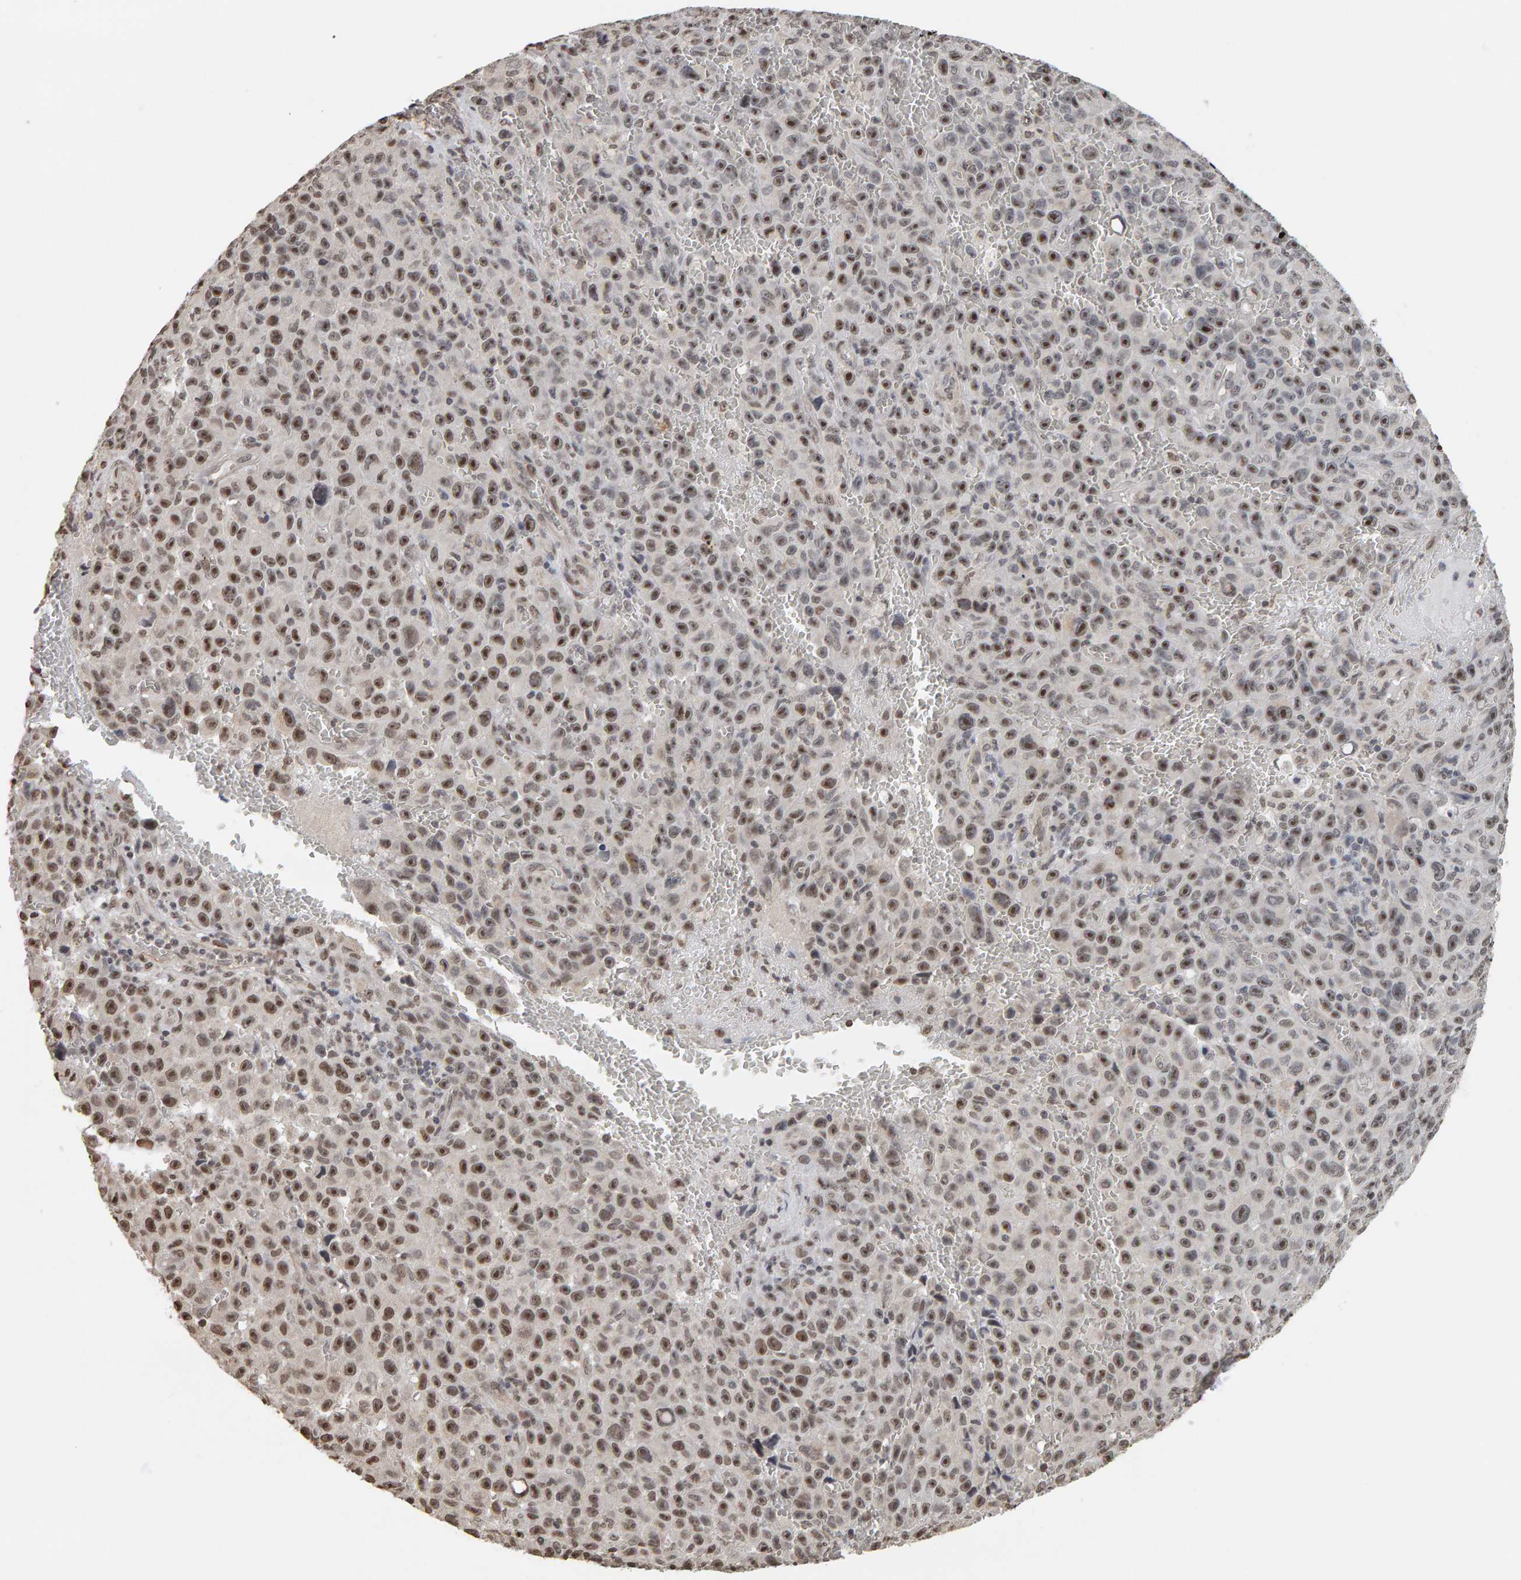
{"staining": {"intensity": "moderate", "quantity": ">75%", "location": "nuclear"}, "tissue": "melanoma", "cell_type": "Tumor cells", "image_type": "cancer", "snomed": [{"axis": "morphology", "description": "Malignant melanoma, NOS"}, {"axis": "topography", "description": "Skin"}], "caption": "A brown stain highlights moderate nuclear expression of a protein in melanoma tumor cells.", "gene": "AFF4", "patient": {"sex": "female", "age": 82}}